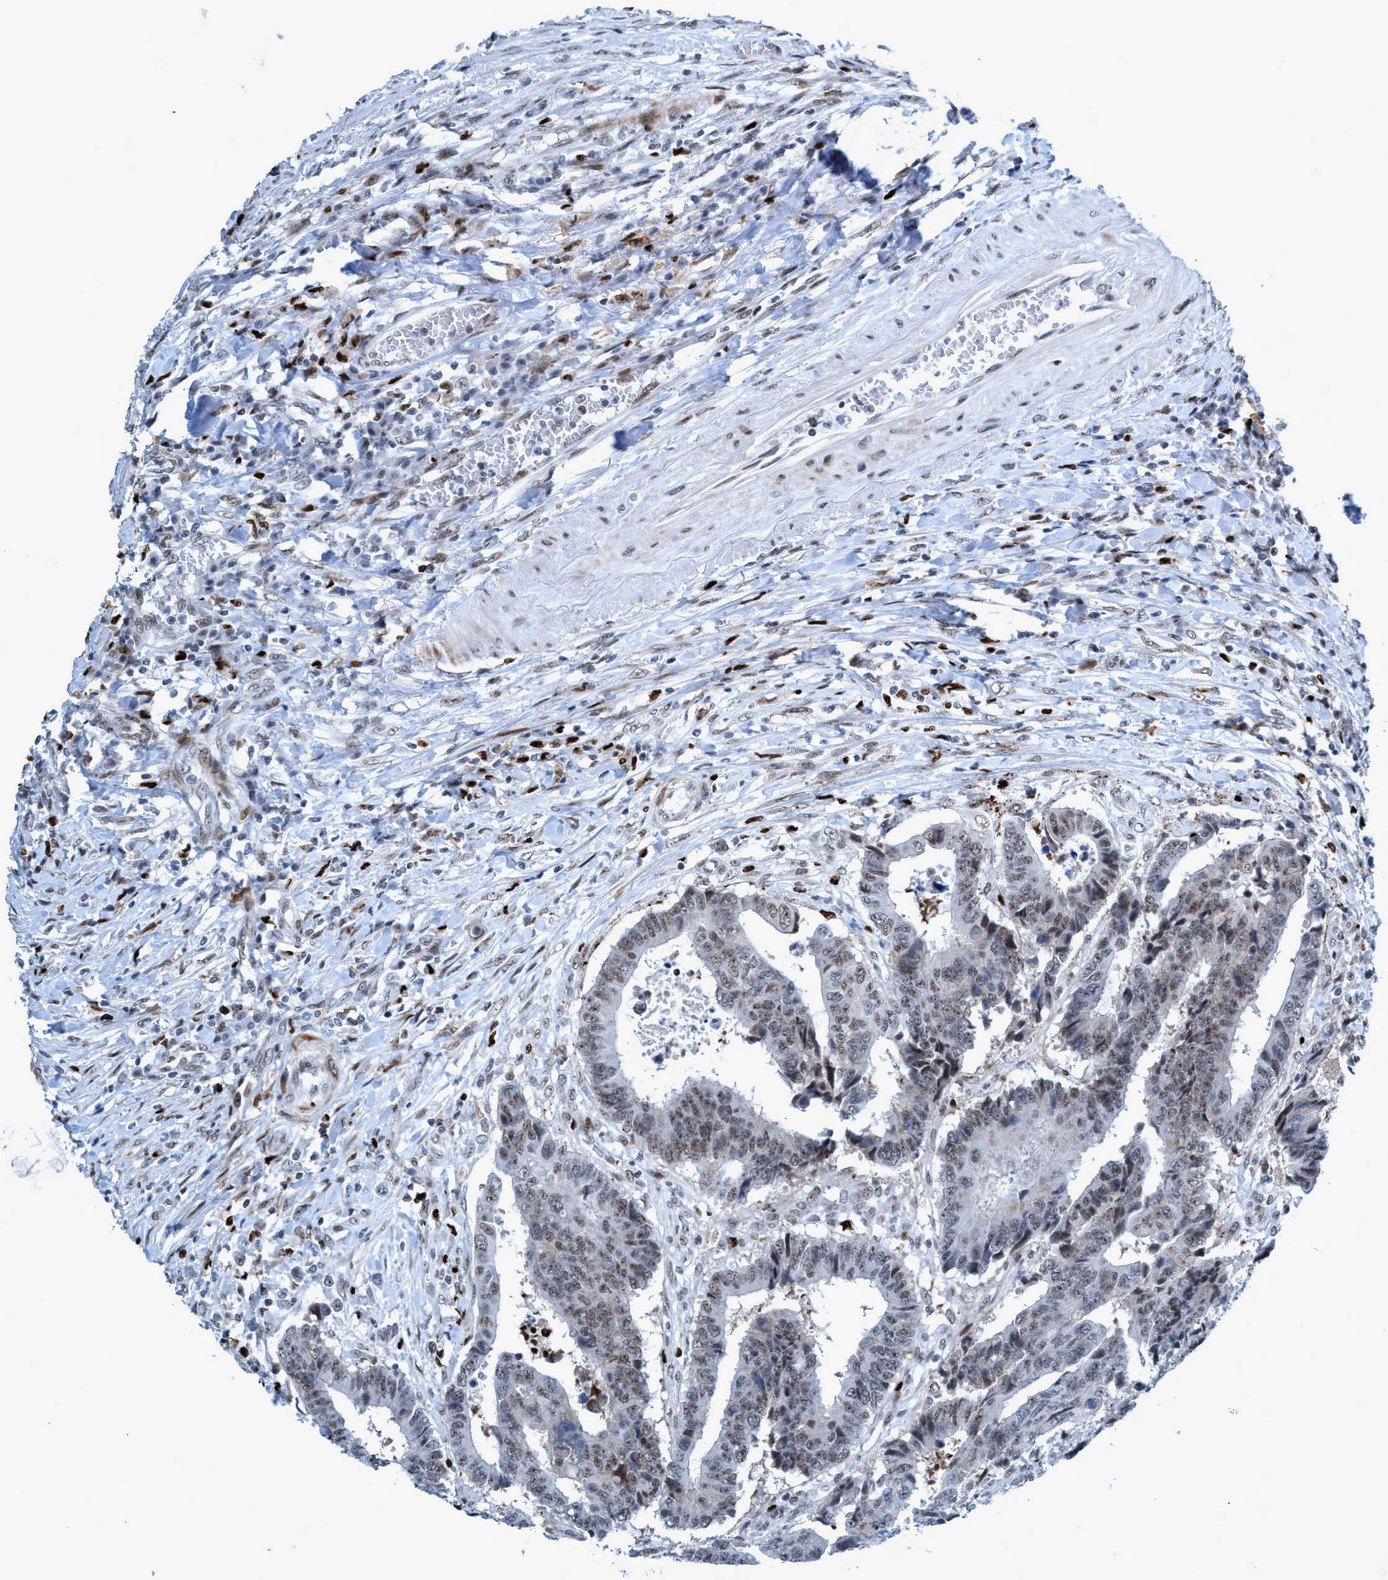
{"staining": {"intensity": "moderate", "quantity": "<25%", "location": "nuclear"}, "tissue": "colorectal cancer", "cell_type": "Tumor cells", "image_type": "cancer", "snomed": [{"axis": "morphology", "description": "Adenocarcinoma, NOS"}, {"axis": "topography", "description": "Rectum"}], "caption": "Brown immunohistochemical staining in human colorectal adenocarcinoma reveals moderate nuclear positivity in approximately <25% of tumor cells.", "gene": "CWC27", "patient": {"sex": "male", "age": 84}}